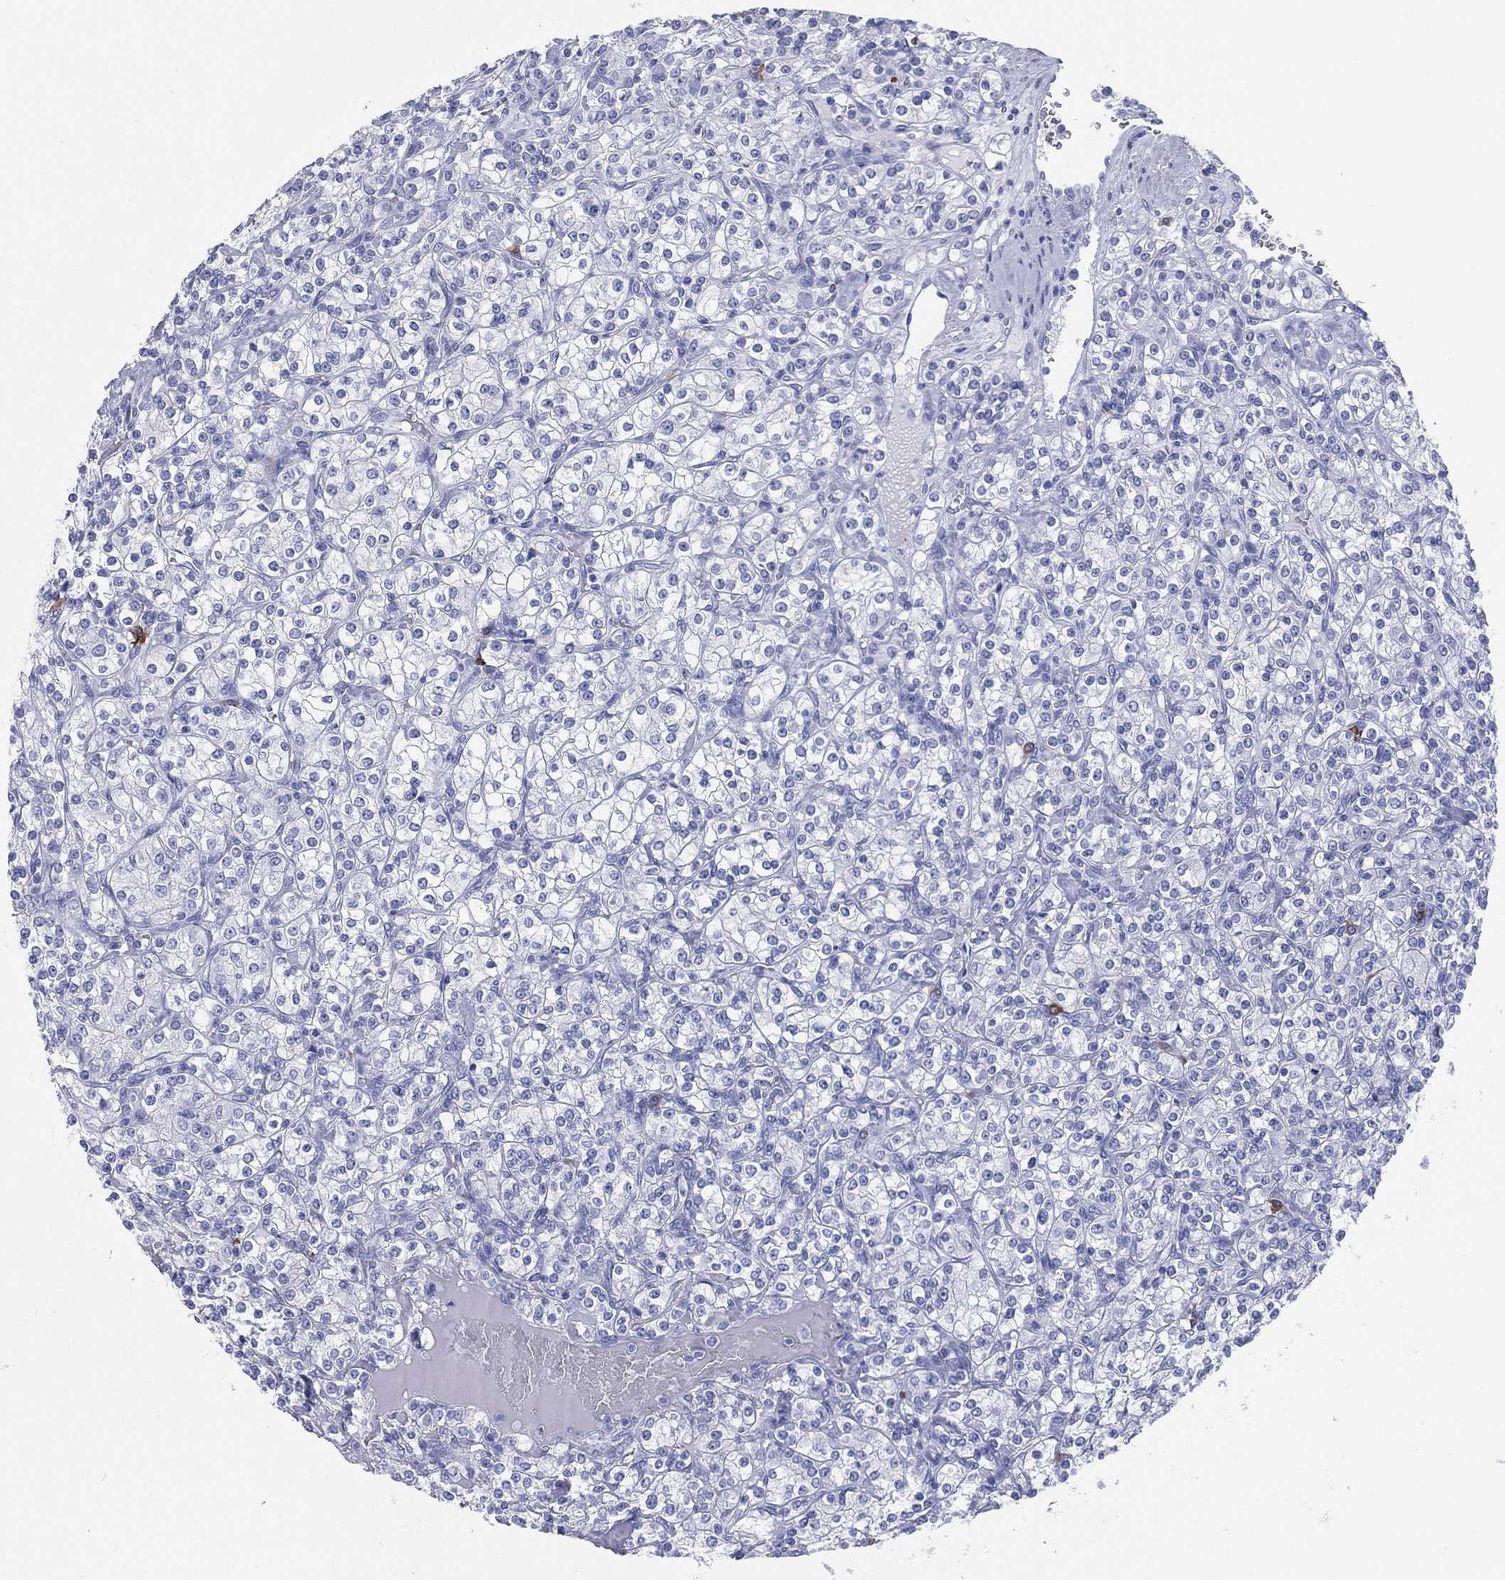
{"staining": {"intensity": "negative", "quantity": "none", "location": "none"}, "tissue": "renal cancer", "cell_type": "Tumor cells", "image_type": "cancer", "snomed": [{"axis": "morphology", "description": "Adenocarcinoma, NOS"}, {"axis": "topography", "description": "Kidney"}], "caption": "Immunohistochemistry (IHC) photomicrograph of adenocarcinoma (renal) stained for a protein (brown), which reveals no staining in tumor cells.", "gene": "CD79A", "patient": {"sex": "male", "age": 77}}